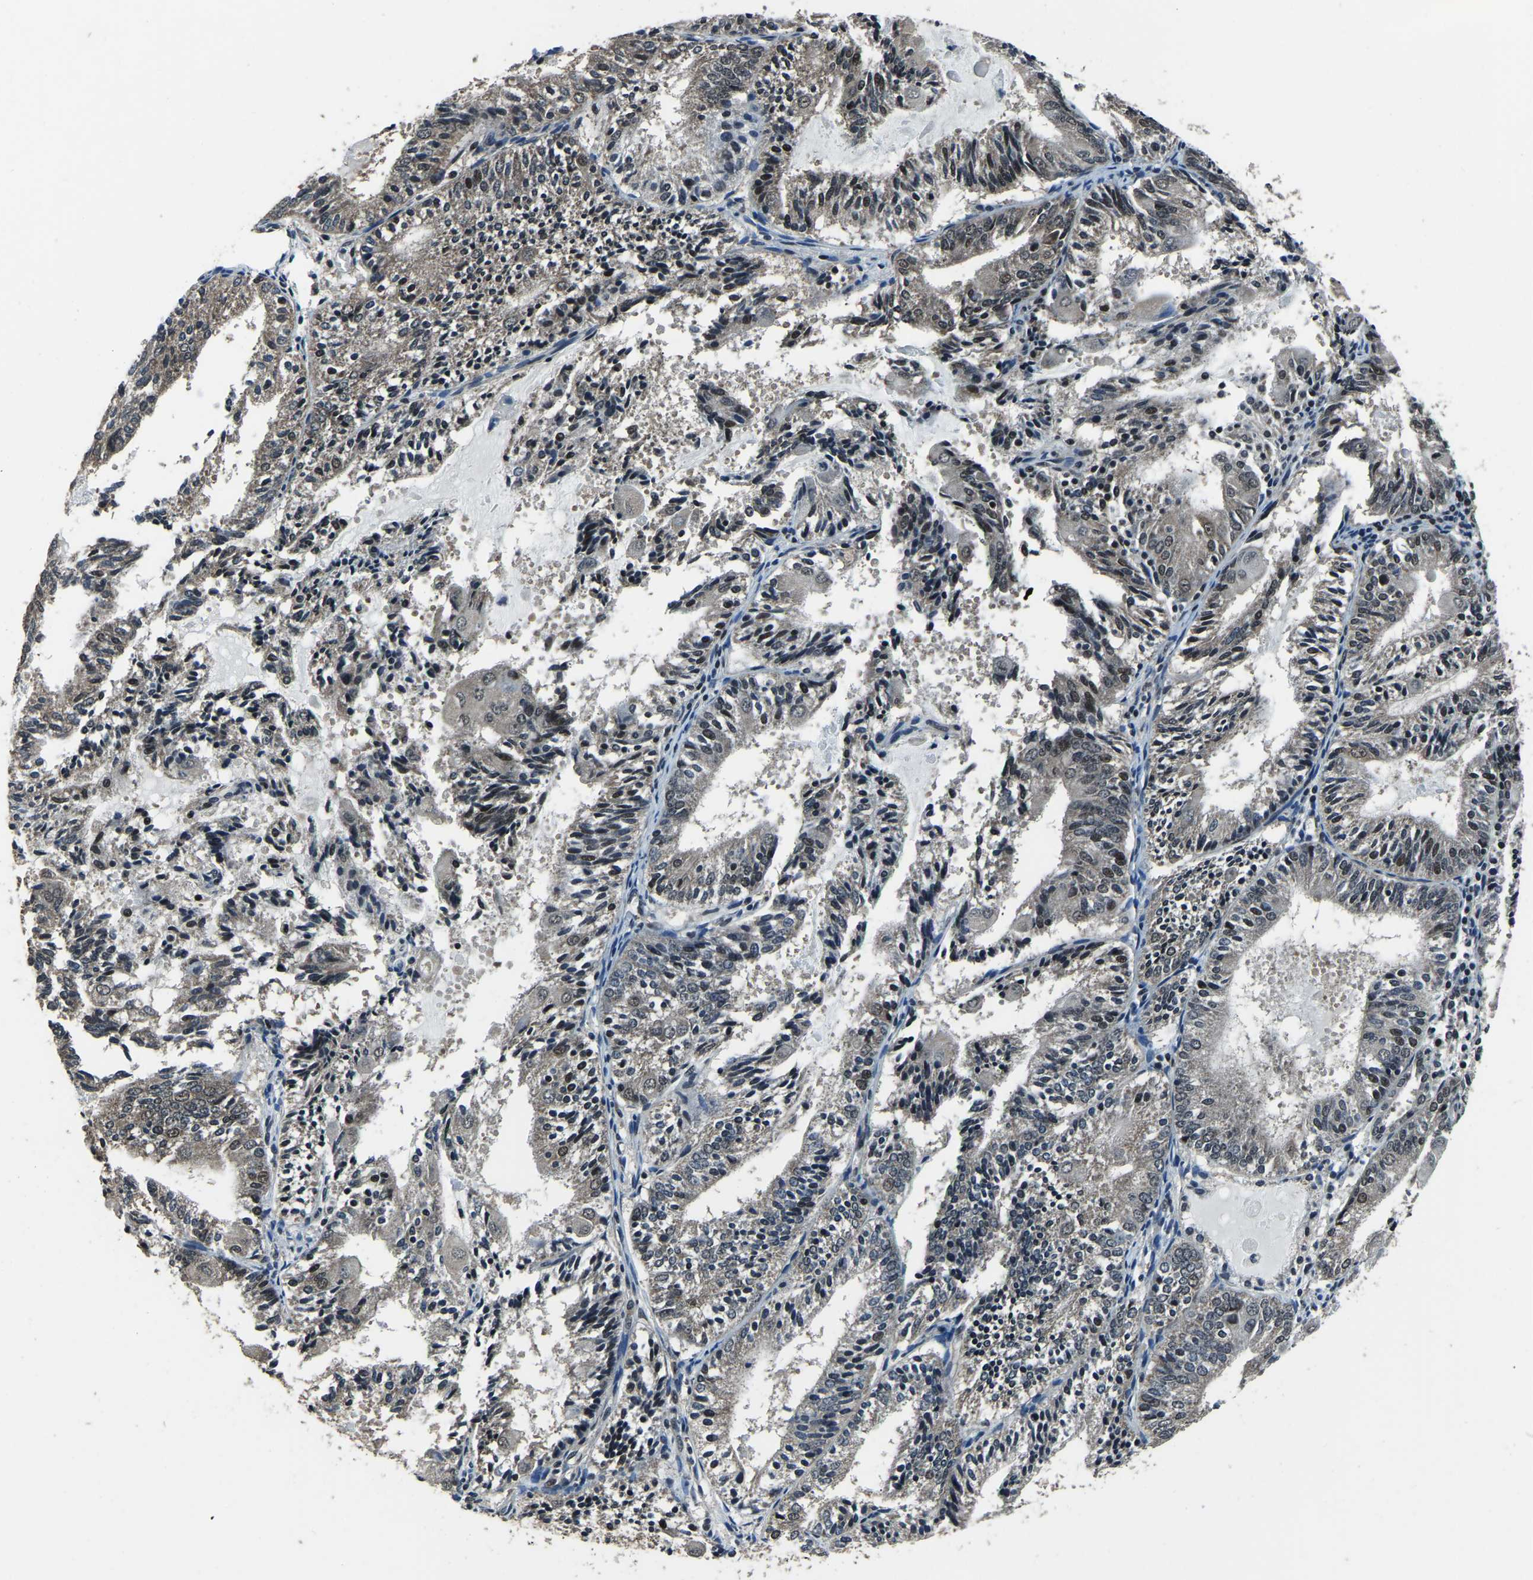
{"staining": {"intensity": "negative", "quantity": "none", "location": "none"}, "tissue": "endometrial cancer", "cell_type": "Tumor cells", "image_type": "cancer", "snomed": [{"axis": "morphology", "description": "Adenocarcinoma, NOS"}, {"axis": "topography", "description": "Endometrium"}], "caption": "Protein analysis of endometrial cancer (adenocarcinoma) exhibits no significant expression in tumor cells.", "gene": "ANKIB1", "patient": {"sex": "female", "age": 81}}